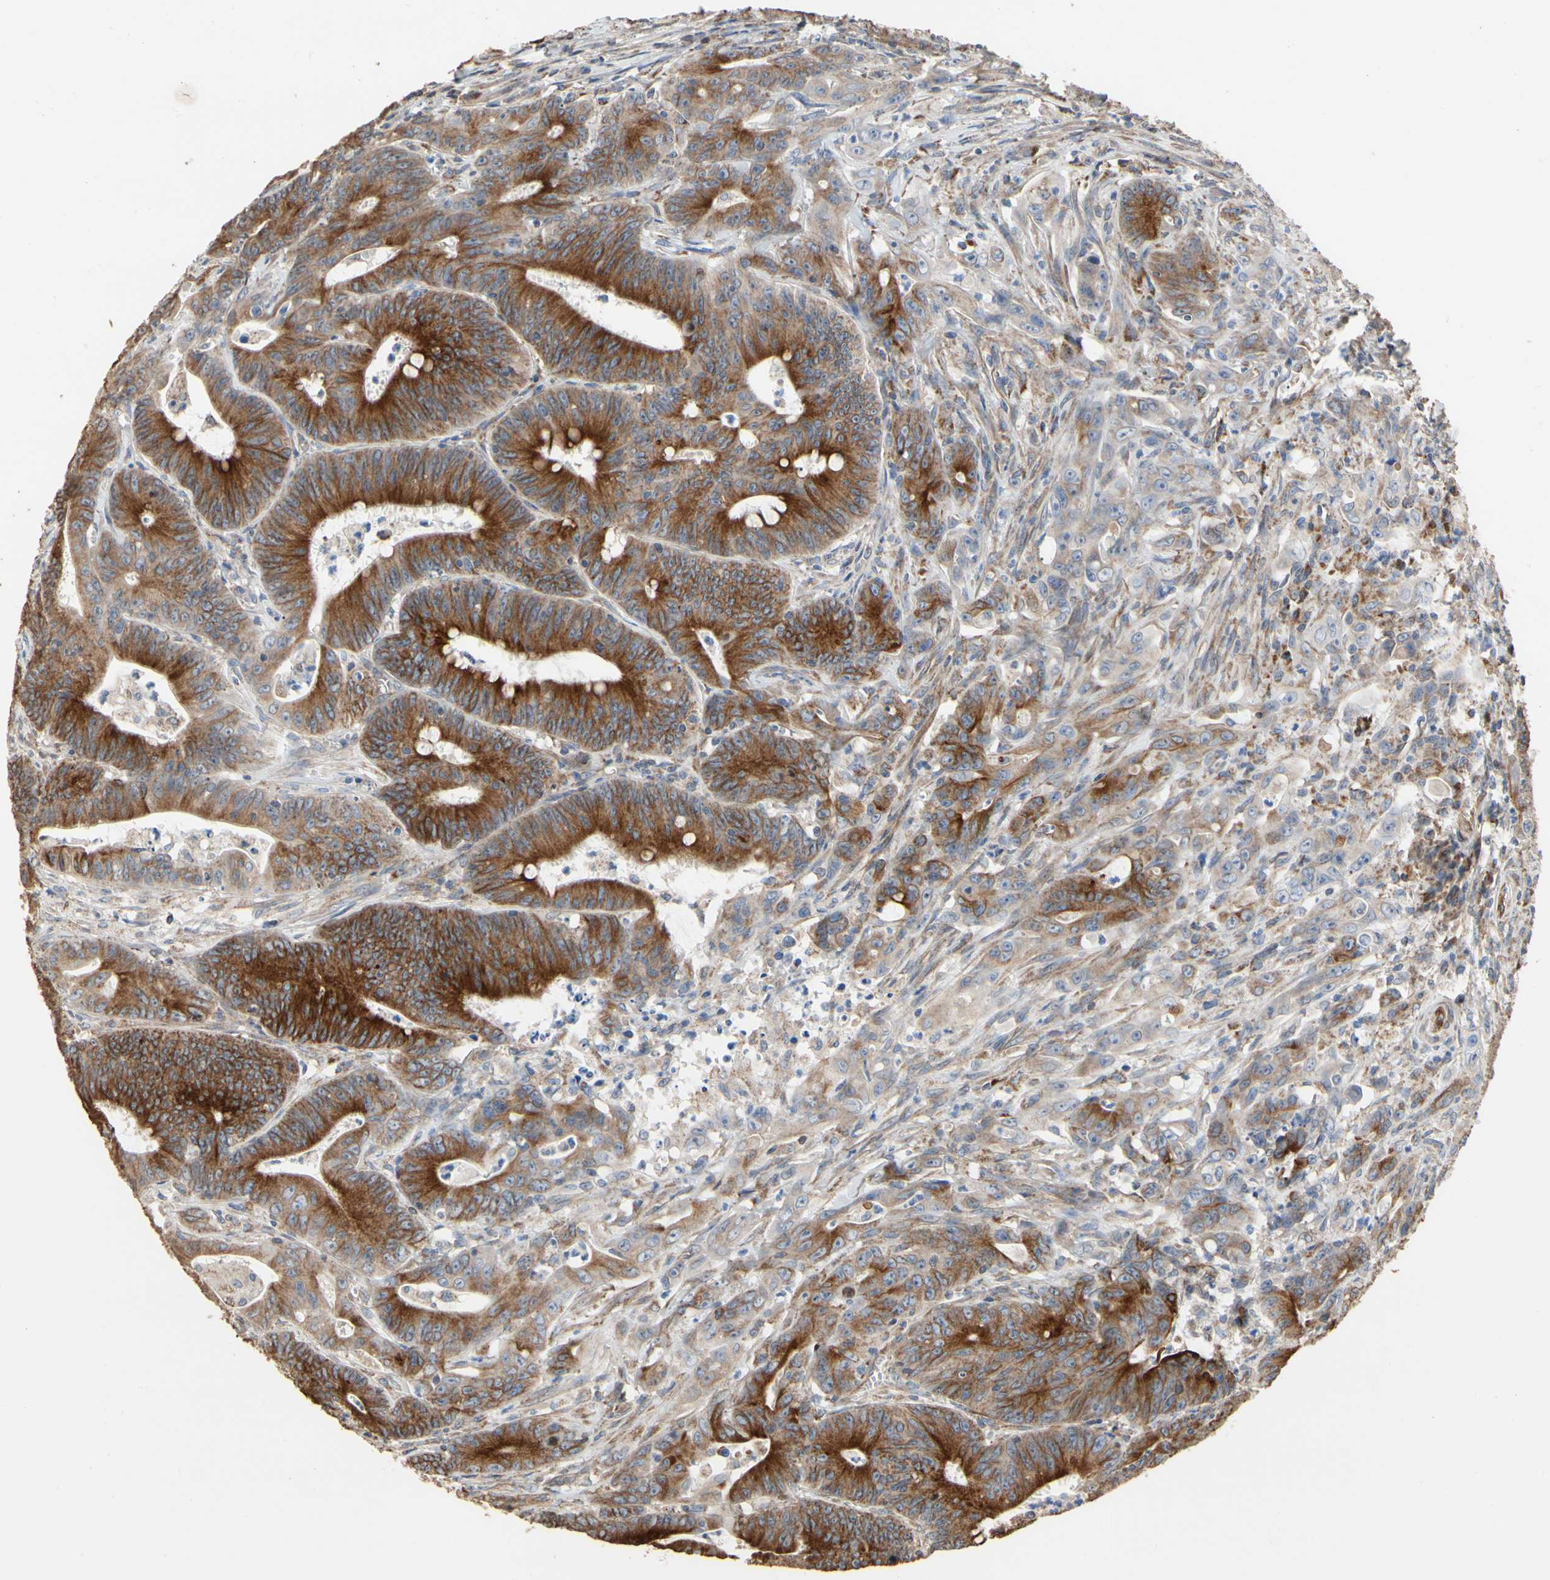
{"staining": {"intensity": "moderate", "quantity": ">75%", "location": "cytoplasmic/membranous"}, "tissue": "colorectal cancer", "cell_type": "Tumor cells", "image_type": "cancer", "snomed": [{"axis": "morphology", "description": "Adenocarcinoma, NOS"}, {"axis": "topography", "description": "Colon"}], "caption": "Immunohistochemical staining of adenocarcinoma (colorectal) displays moderate cytoplasmic/membranous protein staining in approximately >75% of tumor cells.", "gene": "TUBA1A", "patient": {"sex": "male", "age": 45}}